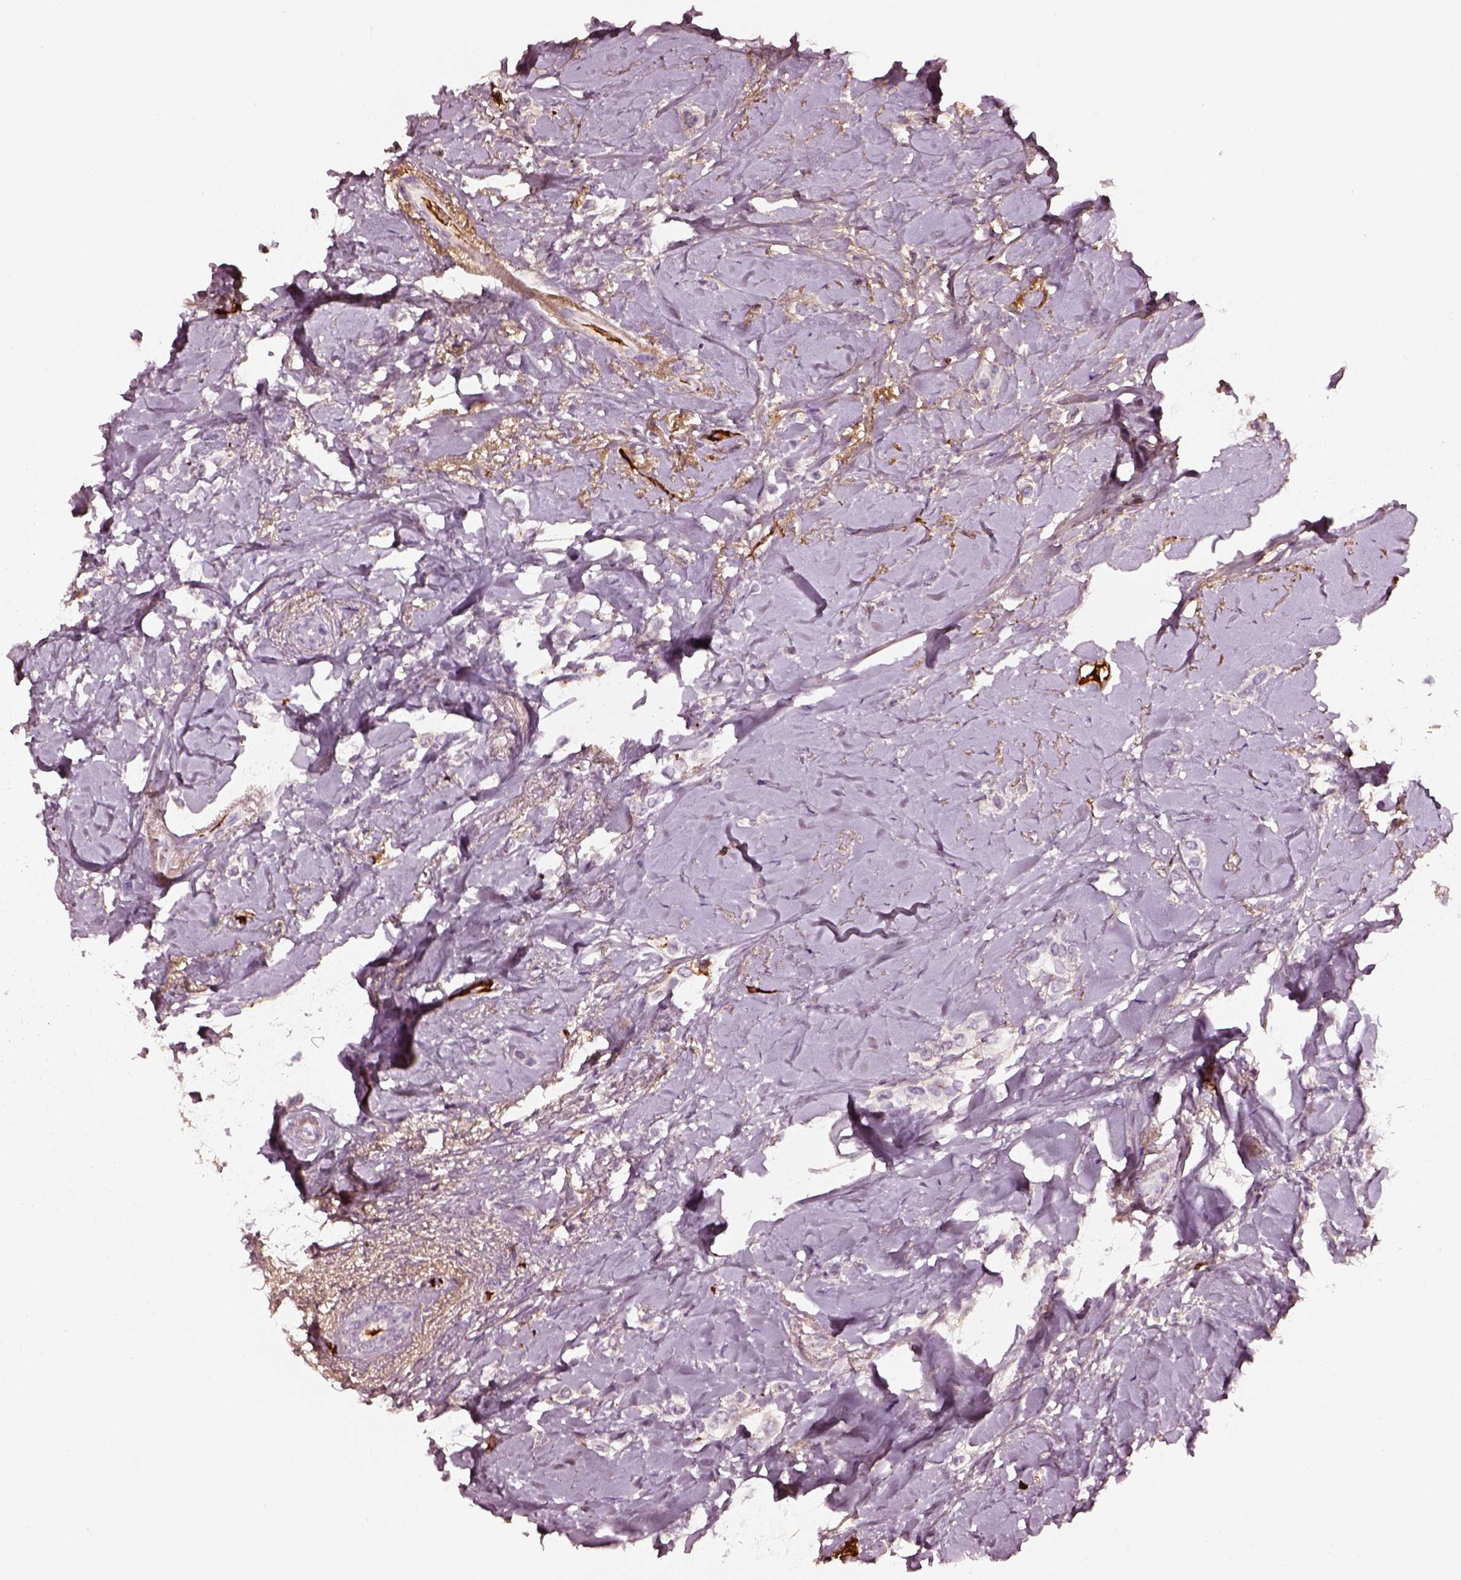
{"staining": {"intensity": "negative", "quantity": "none", "location": "none"}, "tissue": "breast cancer", "cell_type": "Tumor cells", "image_type": "cancer", "snomed": [{"axis": "morphology", "description": "Lobular carcinoma"}, {"axis": "topography", "description": "Breast"}], "caption": "Tumor cells show no significant positivity in lobular carcinoma (breast).", "gene": "TF", "patient": {"sex": "female", "age": 66}}